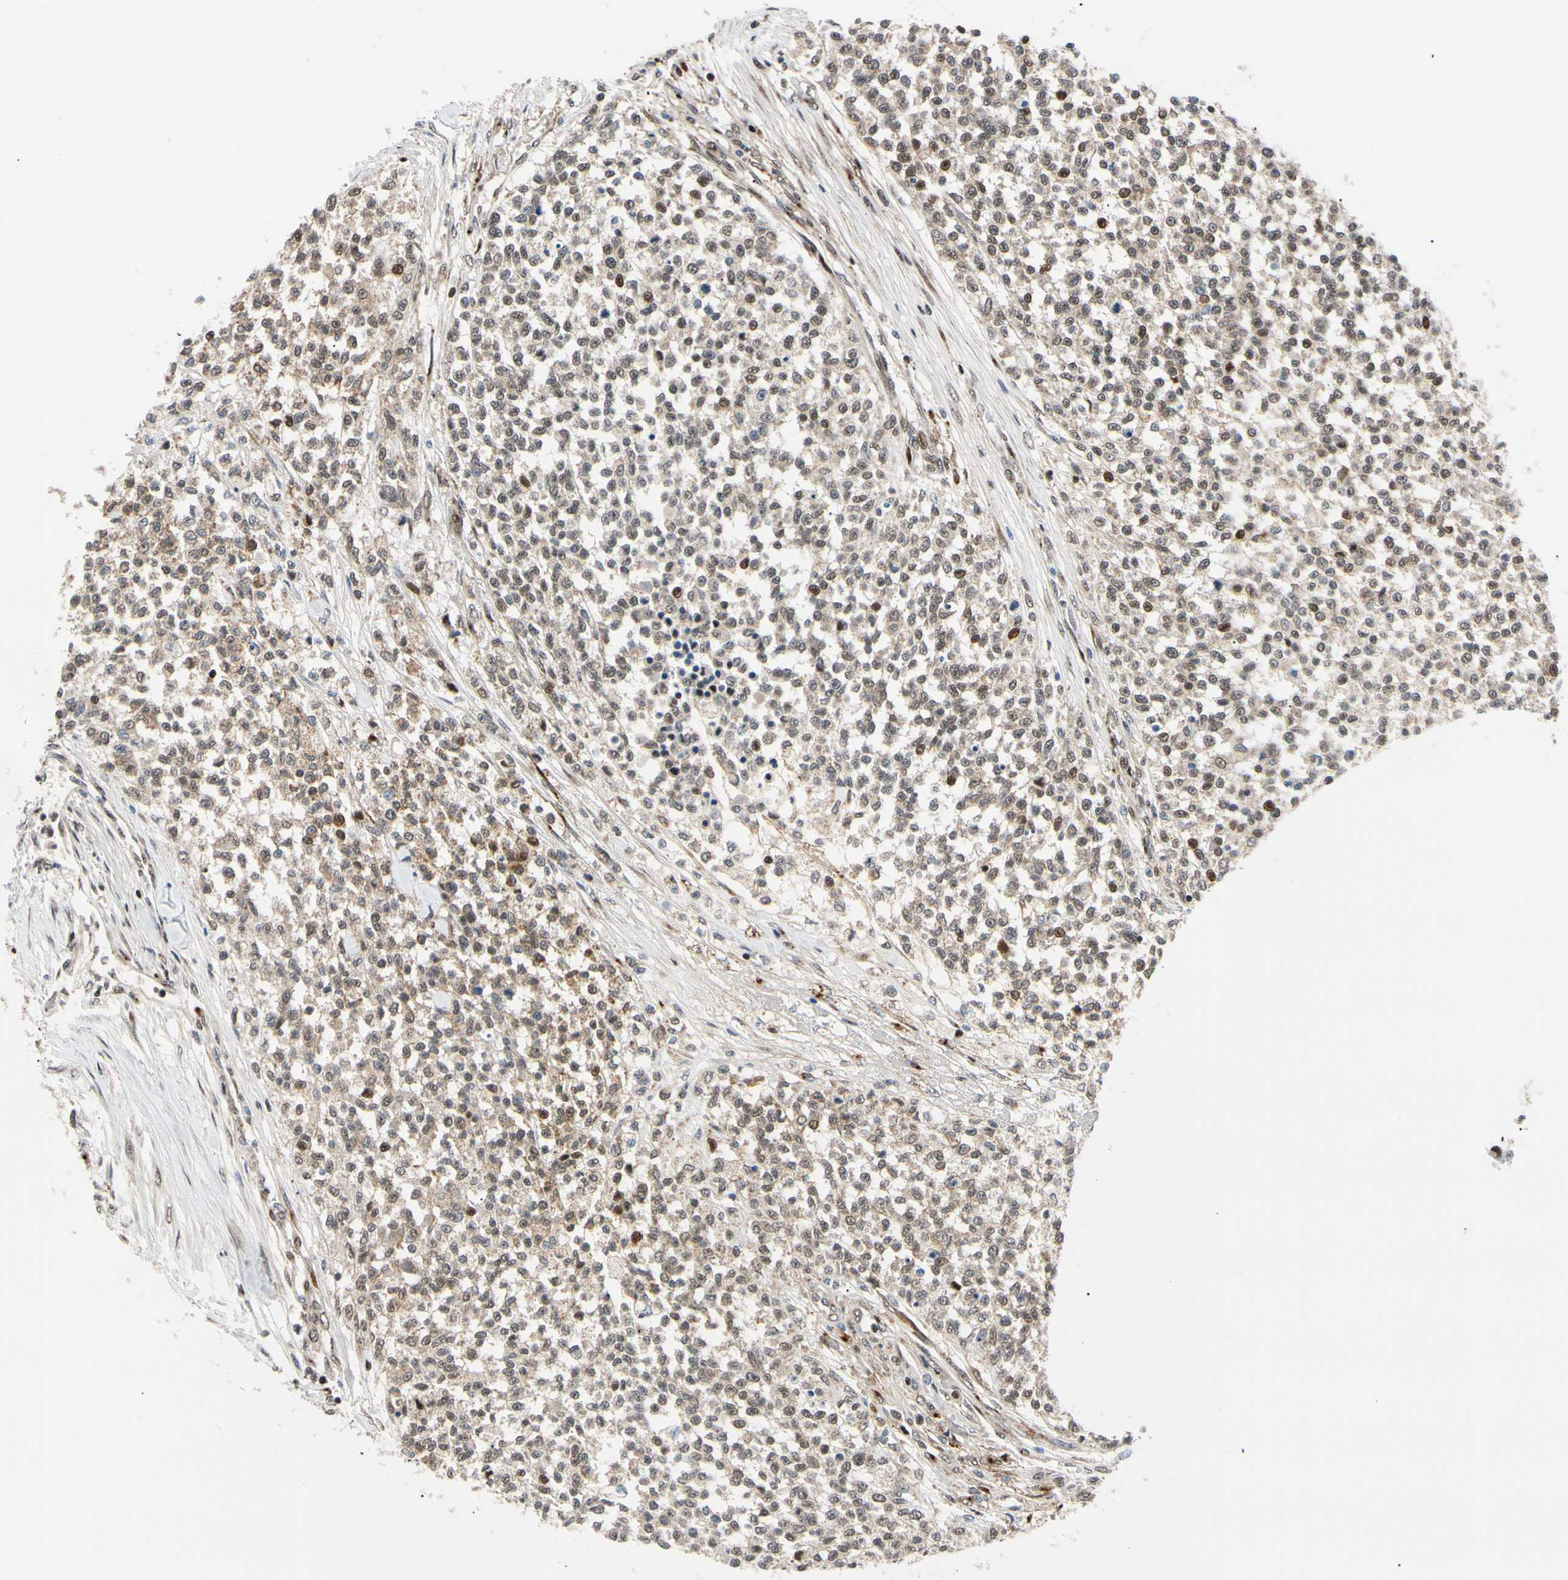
{"staining": {"intensity": "weak", "quantity": "25%-75%", "location": "nuclear"}, "tissue": "testis cancer", "cell_type": "Tumor cells", "image_type": "cancer", "snomed": [{"axis": "morphology", "description": "Seminoma, NOS"}, {"axis": "topography", "description": "Testis"}], "caption": "This image demonstrates seminoma (testis) stained with immunohistochemistry (IHC) to label a protein in brown. The nuclear of tumor cells show weak positivity for the protein. Nuclei are counter-stained blue.", "gene": "E2F1", "patient": {"sex": "male", "age": 59}}